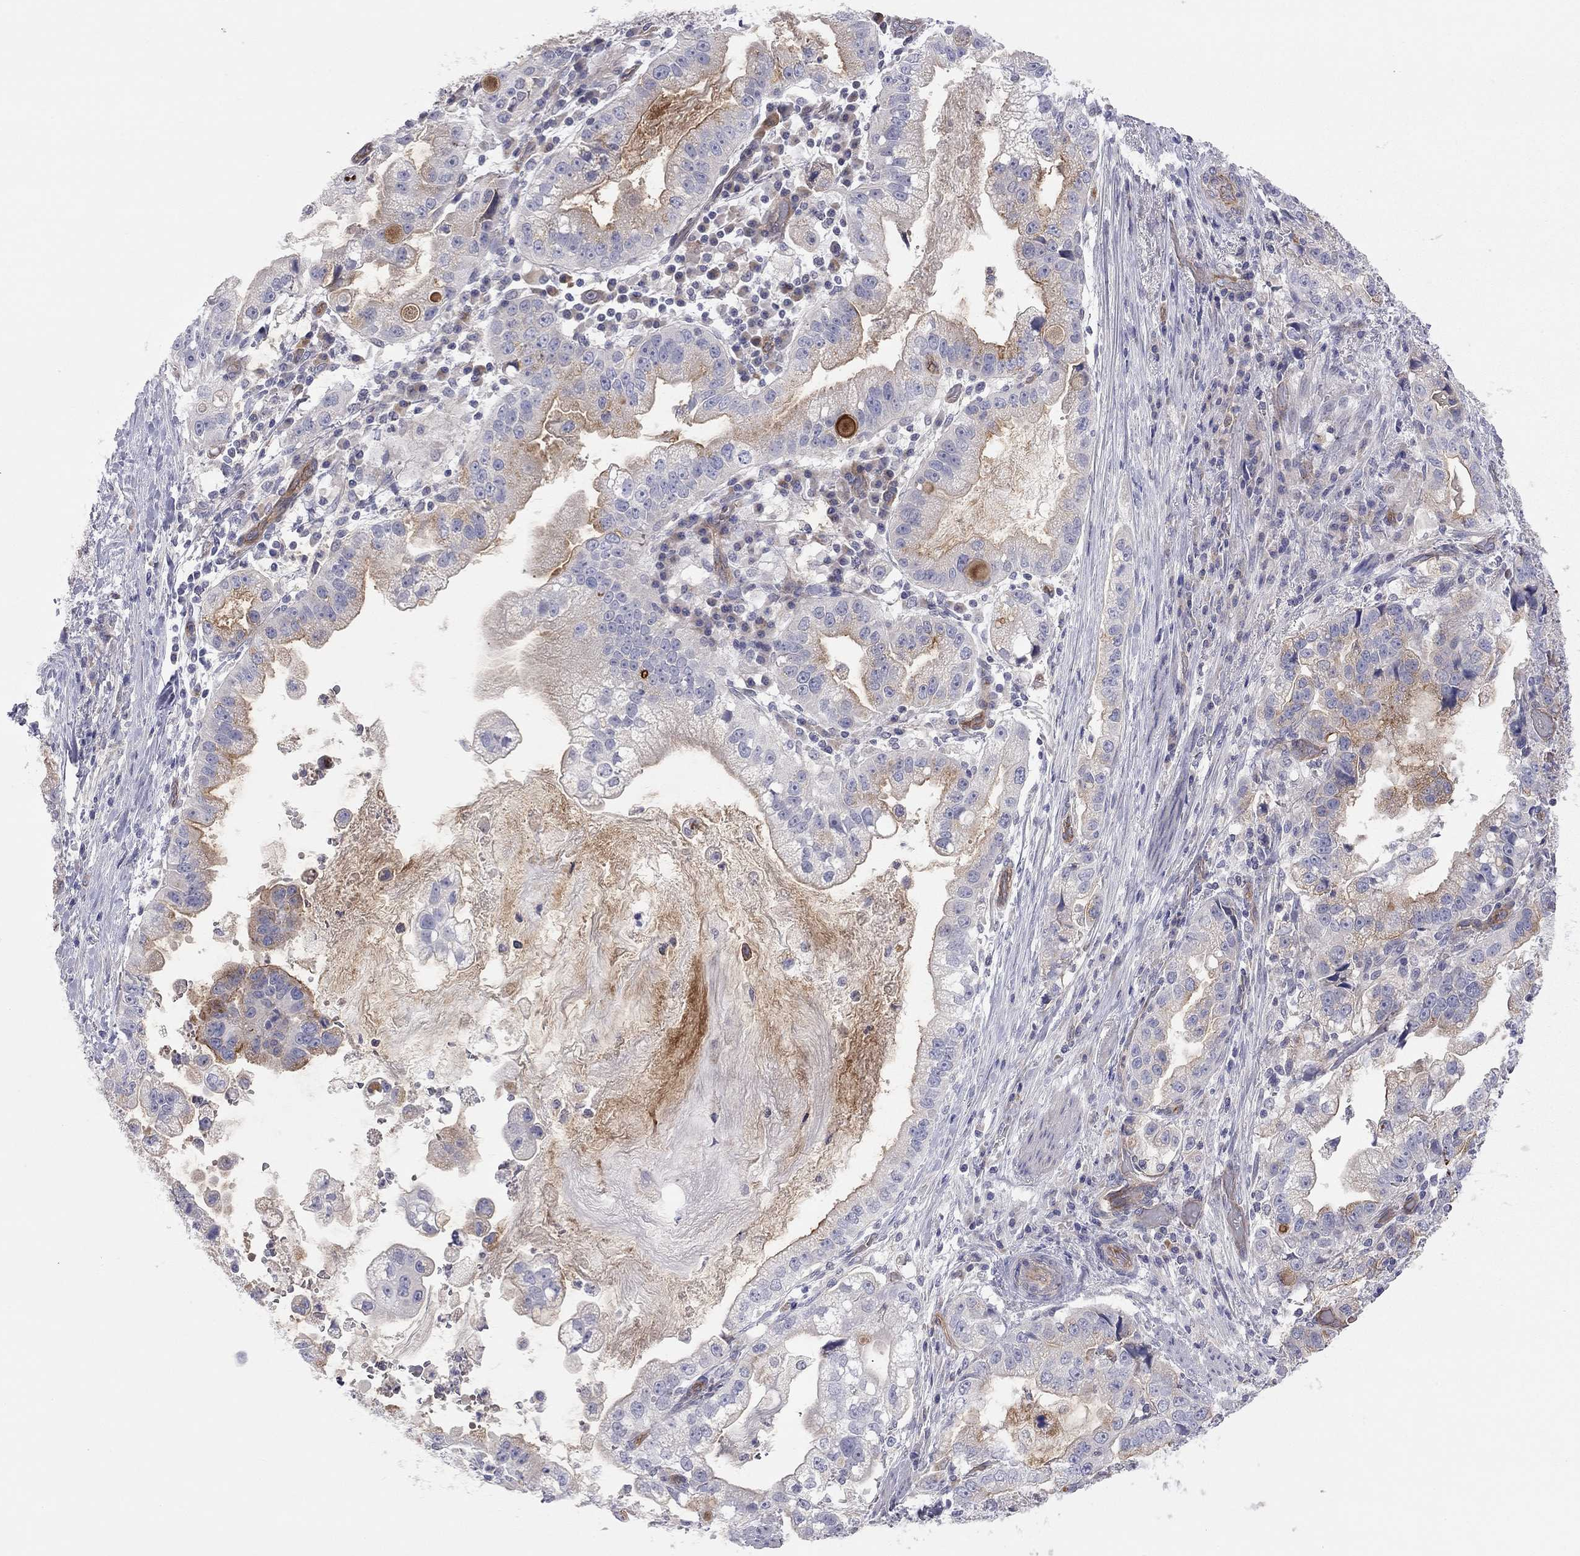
{"staining": {"intensity": "moderate", "quantity": "25%-75%", "location": "cytoplasmic/membranous"}, "tissue": "stomach cancer", "cell_type": "Tumor cells", "image_type": "cancer", "snomed": [{"axis": "morphology", "description": "Adenocarcinoma, NOS"}, {"axis": "topography", "description": "Stomach"}], "caption": "Brown immunohistochemical staining in stomach cancer (adenocarcinoma) reveals moderate cytoplasmic/membranous expression in about 25%-75% of tumor cells.", "gene": "GPRC5B", "patient": {"sex": "male", "age": 59}}